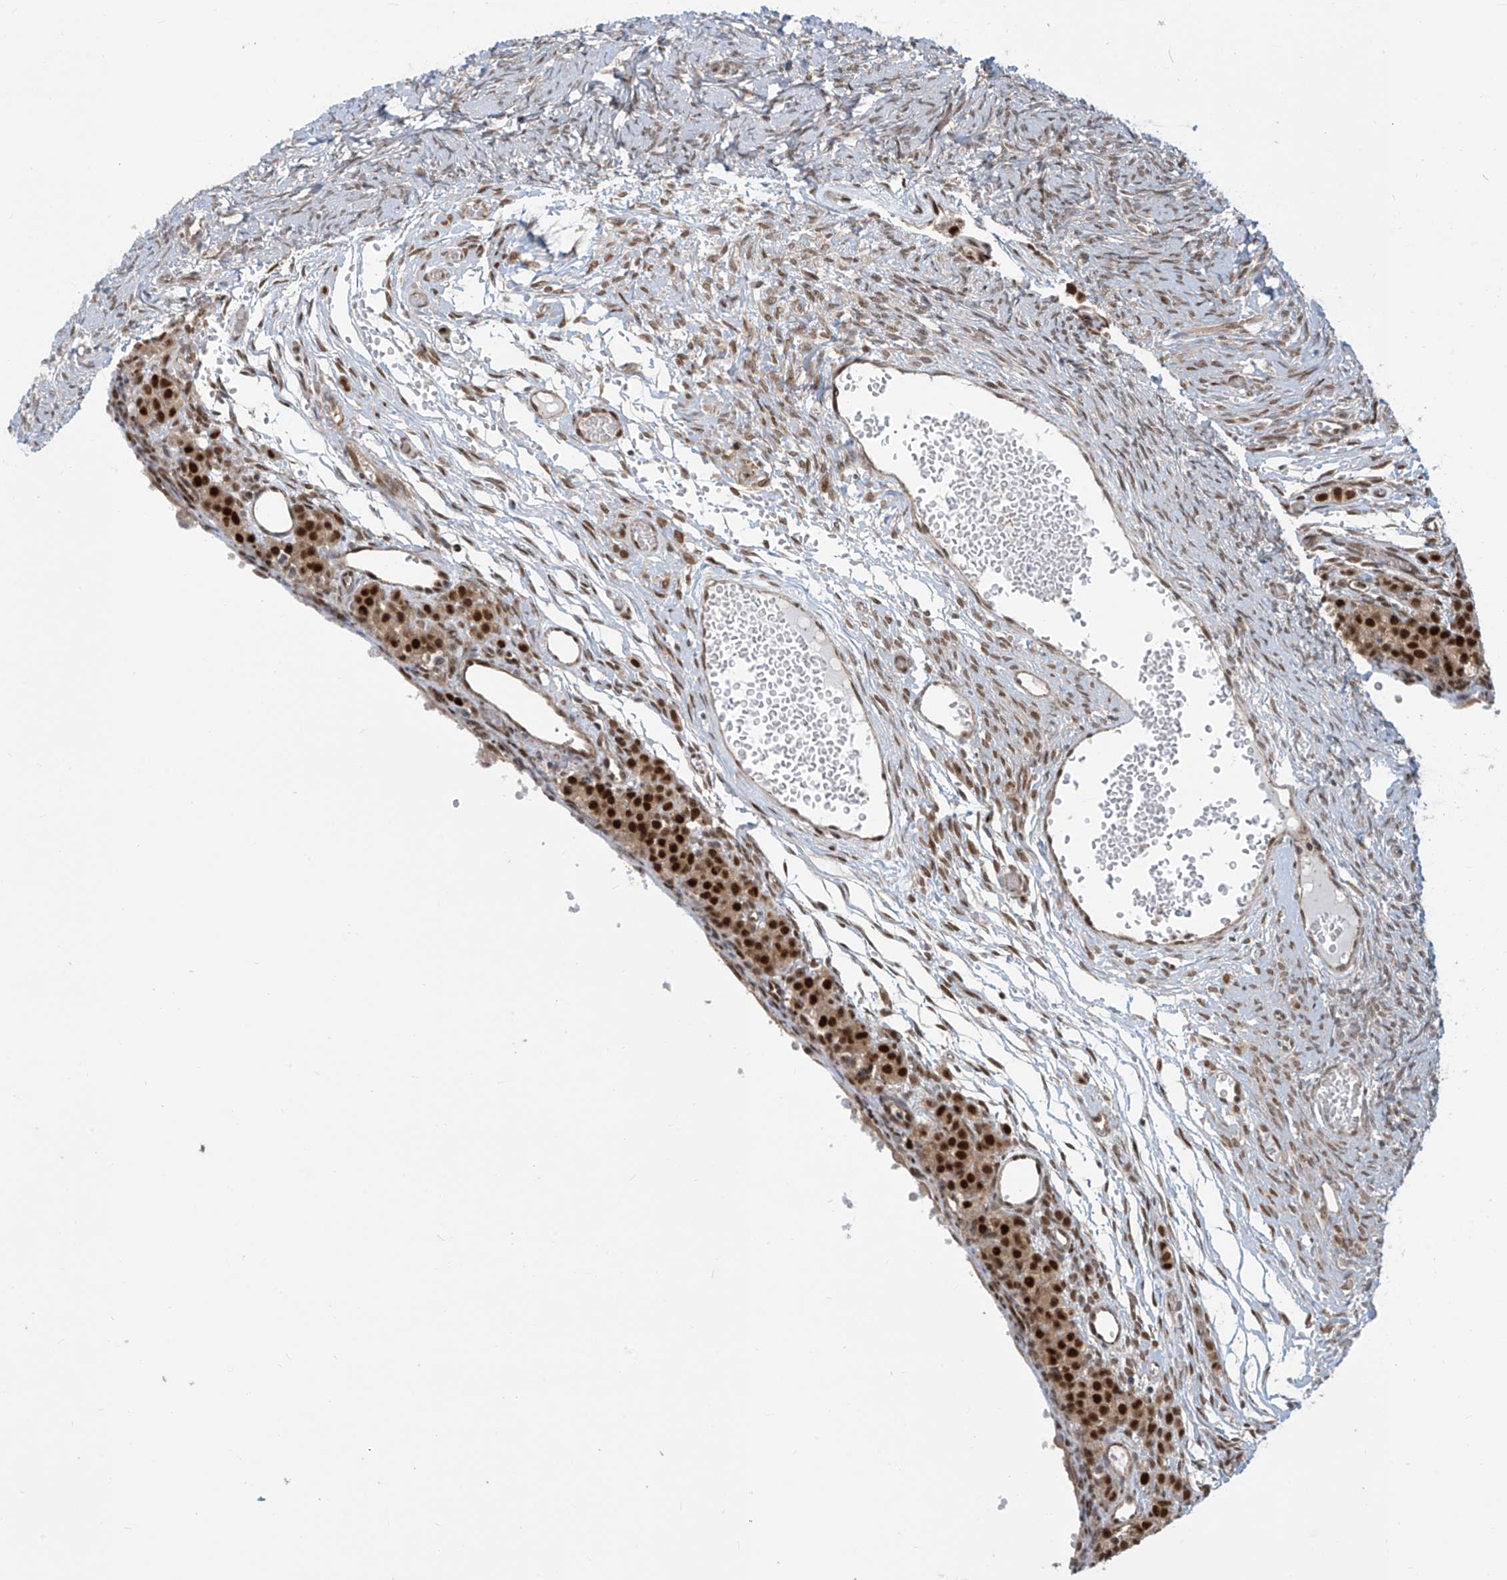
{"staining": {"intensity": "moderate", "quantity": "25%-75%", "location": "nuclear"}, "tissue": "ovary", "cell_type": "Ovarian stroma cells", "image_type": "normal", "snomed": [{"axis": "morphology", "description": "Adenocarcinoma, NOS"}, {"axis": "topography", "description": "Endometrium"}], "caption": "High-magnification brightfield microscopy of unremarkable ovary stained with DAB (3,3'-diaminobenzidine) (brown) and counterstained with hematoxylin (blue). ovarian stroma cells exhibit moderate nuclear staining is appreciated in about25%-75% of cells.", "gene": "LAGE3", "patient": {"sex": "female", "age": 32}}